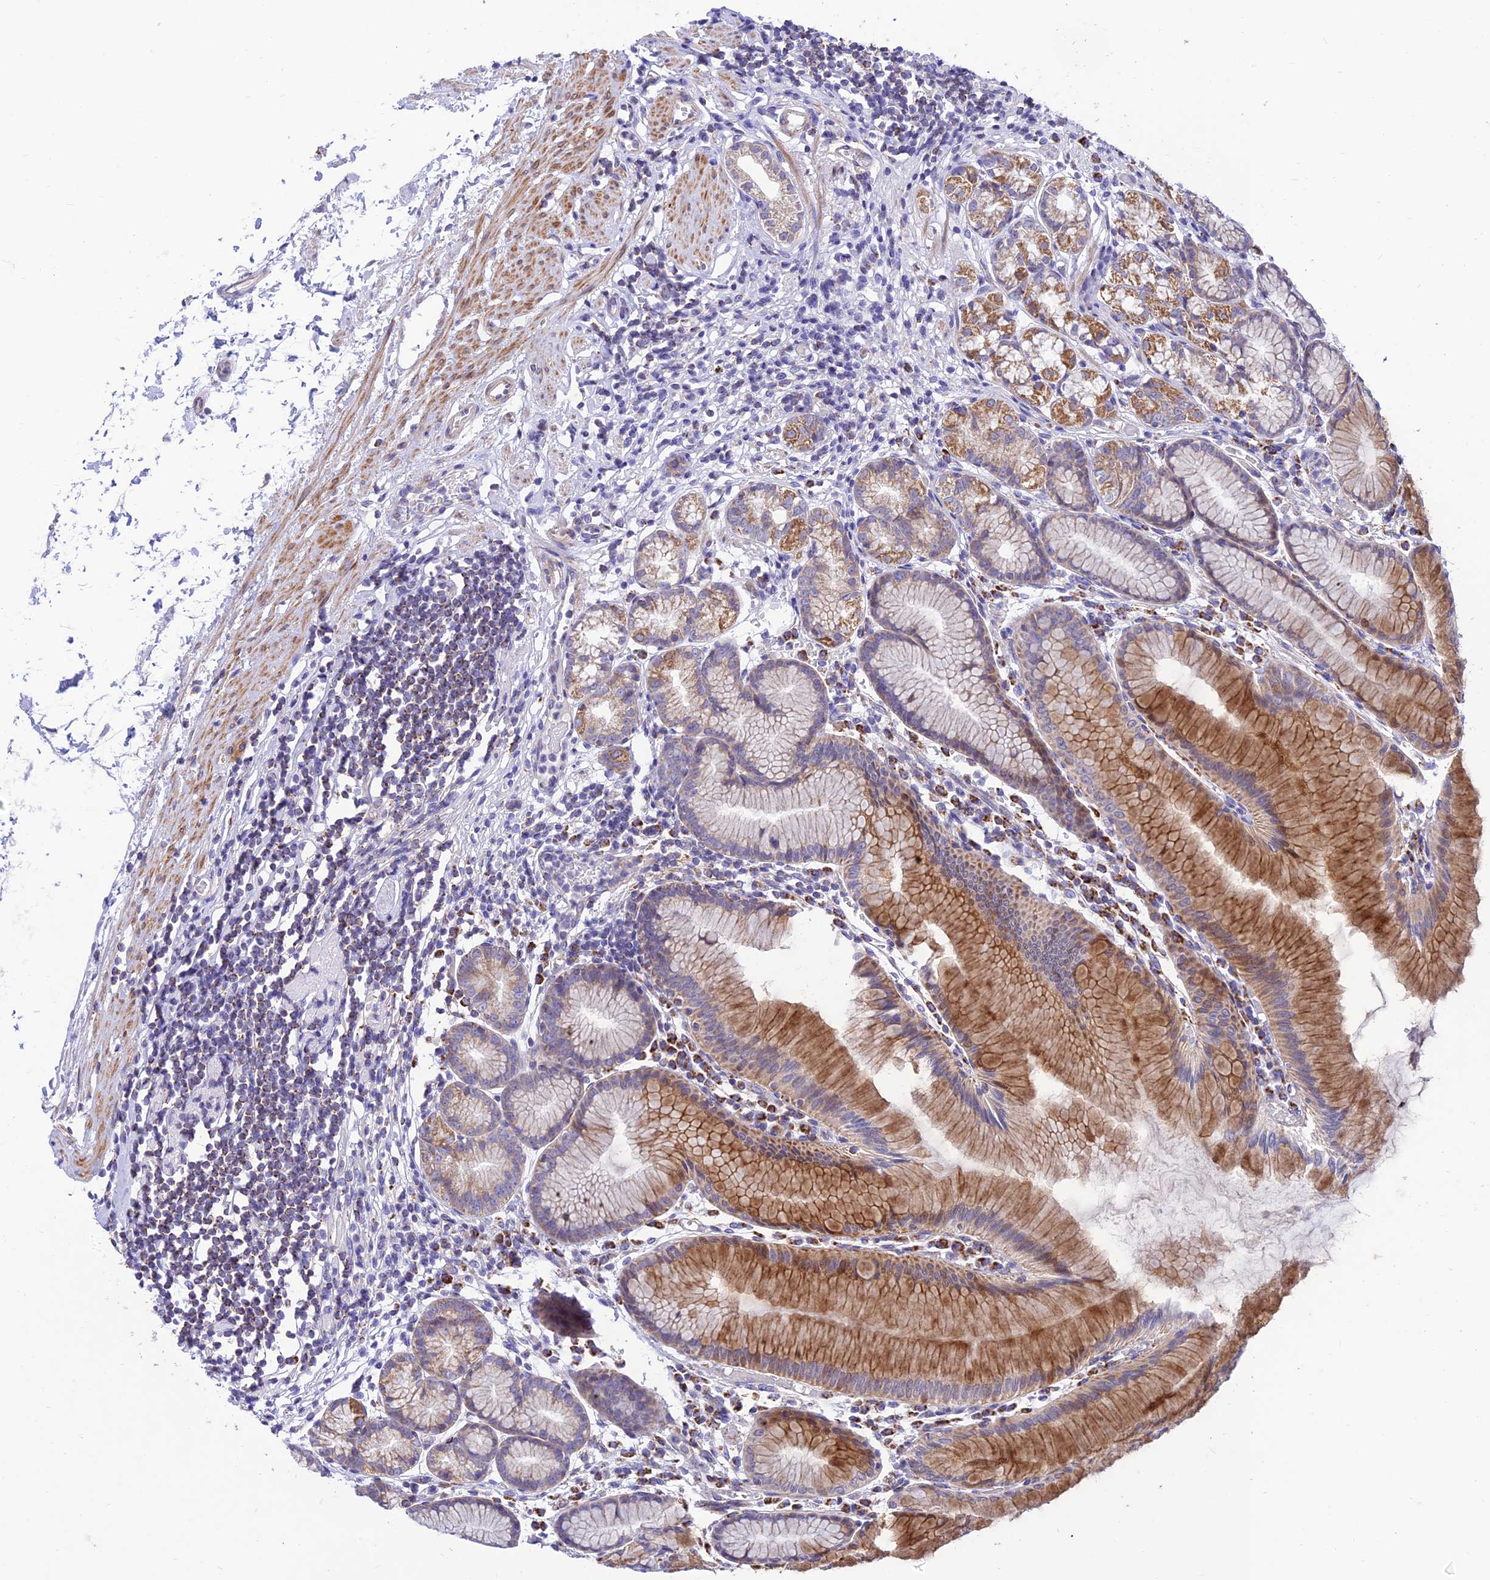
{"staining": {"intensity": "moderate", "quantity": "25%-75%", "location": "cytoplasmic/membranous"}, "tissue": "stomach", "cell_type": "Glandular cells", "image_type": "normal", "snomed": [{"axis": "morphology", "description": "Normal tissue, NOS"}, {"axis": "topography", "description": "Stomach"}], "caption": "Brown immunohistochemical staining in unremarkable human stomach displays moderate cytoplasmic/membranous staining in about 25%-75% of glandular cells. The protein of interest is shown in brown color, while the nuclei are stained blue.", "gene": "FAM186B", "patient": {"sex": "female", "age": 57}}